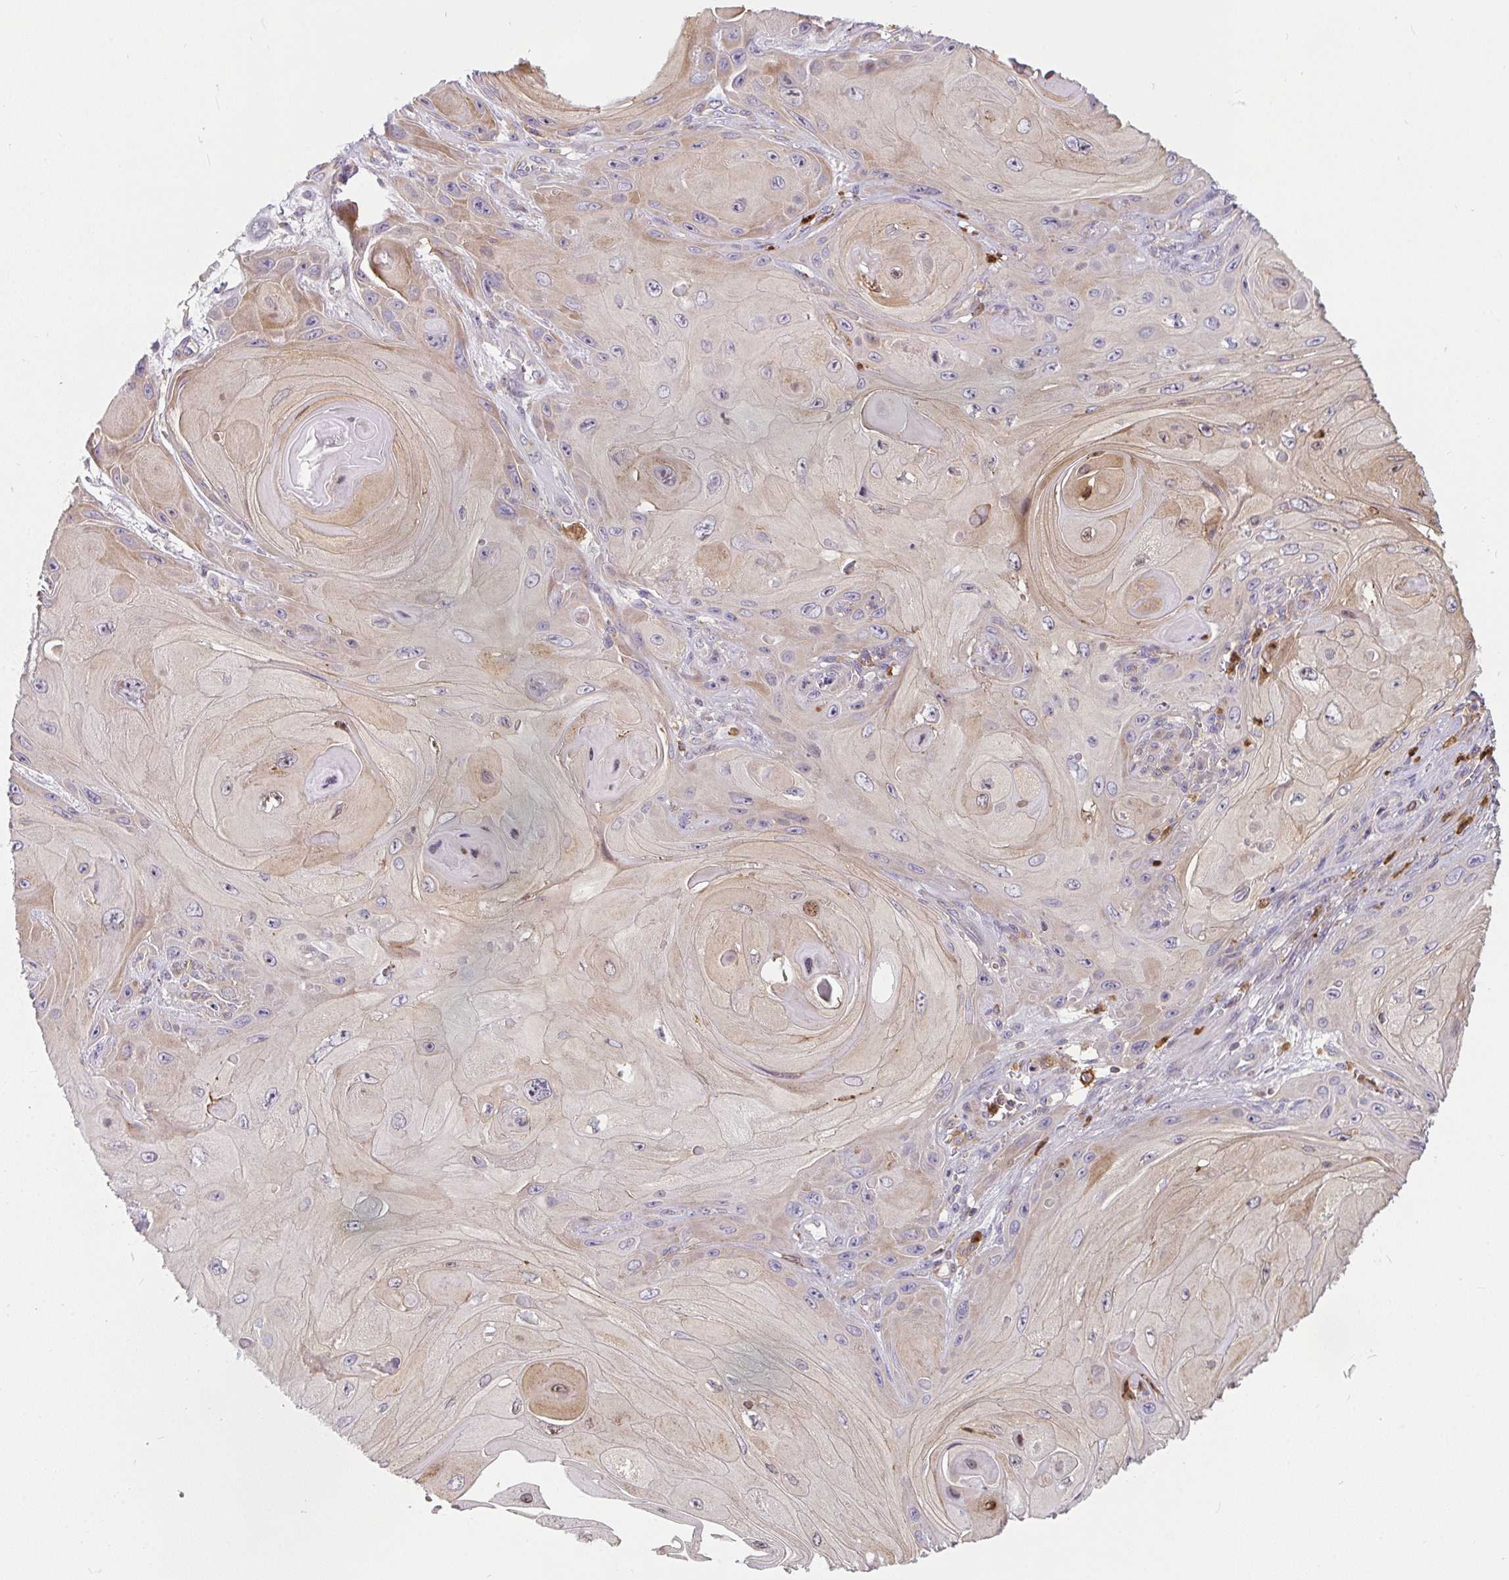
{"staining": {"intensity": "moderate", "quantity": "25%-75%", "location": "cytoplasmic/membranous"}, "tissue": "skin cancer", "cell_type": "Tumor cells", "image_type": "cancer", "snomed": [{"axis": "morphology", "description": "Squamous cell carcinoma, NOS"}, {"axis": "topography", "description": "Skin"}], "caption": "Brown immunohistochemical staining in skin cancer (squamous cell carcinoma) demonstrates moderate cytoplasmic/membranous staining in approximately 25%-75% of tumor cells.", "gene": "CSF3R", "patient": {"sex": "female", "age": 94}}